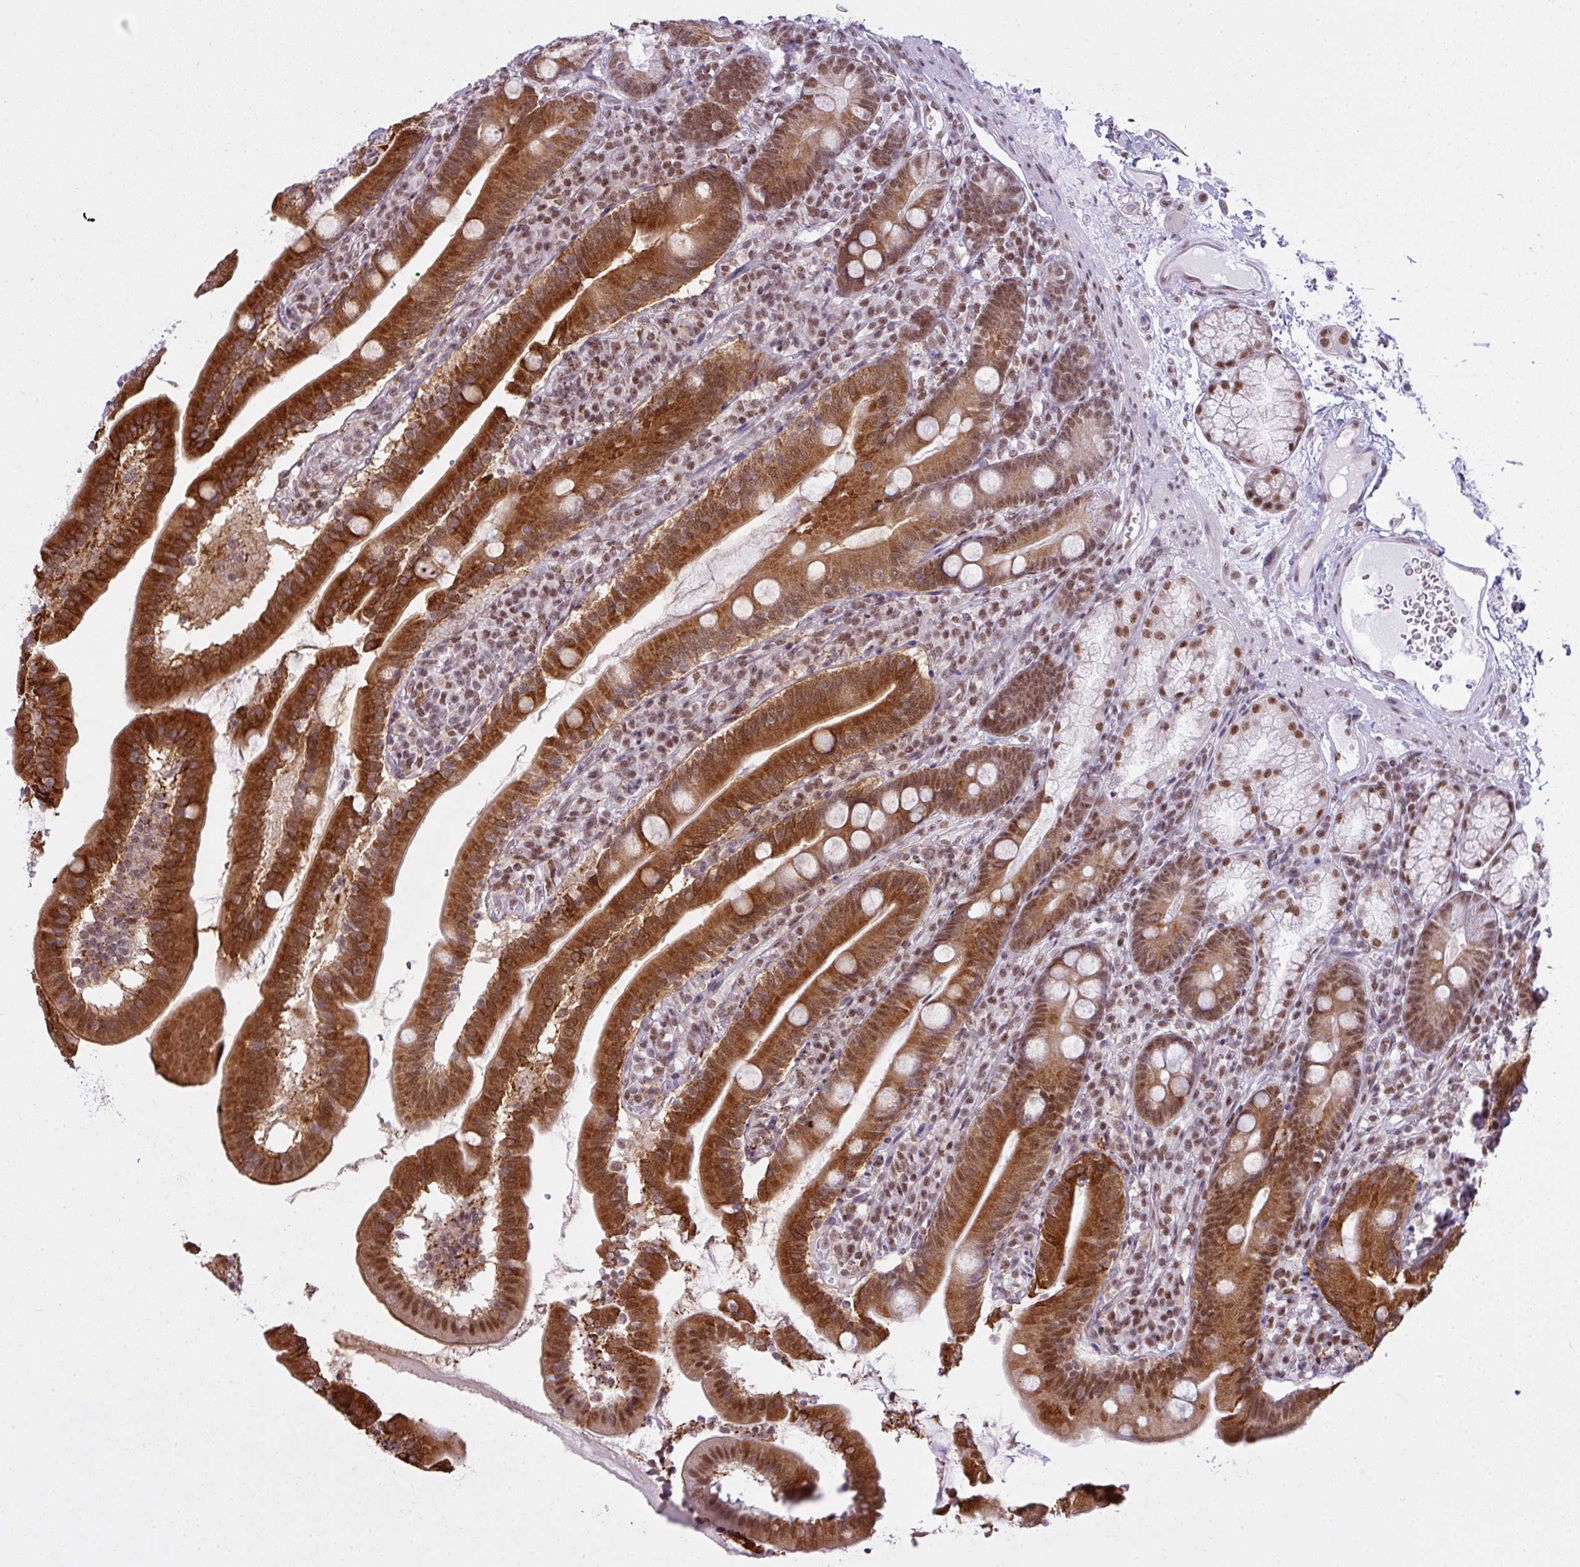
{"staining": {"intensity": "strong", "quantity": ">75%", "location": "cytoplasmic/membranous,nuclear"}, "tissue": "duodenum", "cell_type": "Glandular cells", "image_type": "normal", "snomed": [{"axis": "morphology", "description": "Normal tissue, NOS"}, {"axis": "topography", "description": "Duodenum"}], "caption": "A brown stain labels strong cytoplasmic/membranous,nuclear expression of a protein in glandular cells of benign human duodenum. The staining was performed using DAB (3,3'-diaminobenzidine) to visualize the protein expression in brown, while the nuclei were stained in blue with hematoxylin (Magnification: 20x).", "gene": "ARL6IP4", "patient": {"sex": "female", "age": 67}}